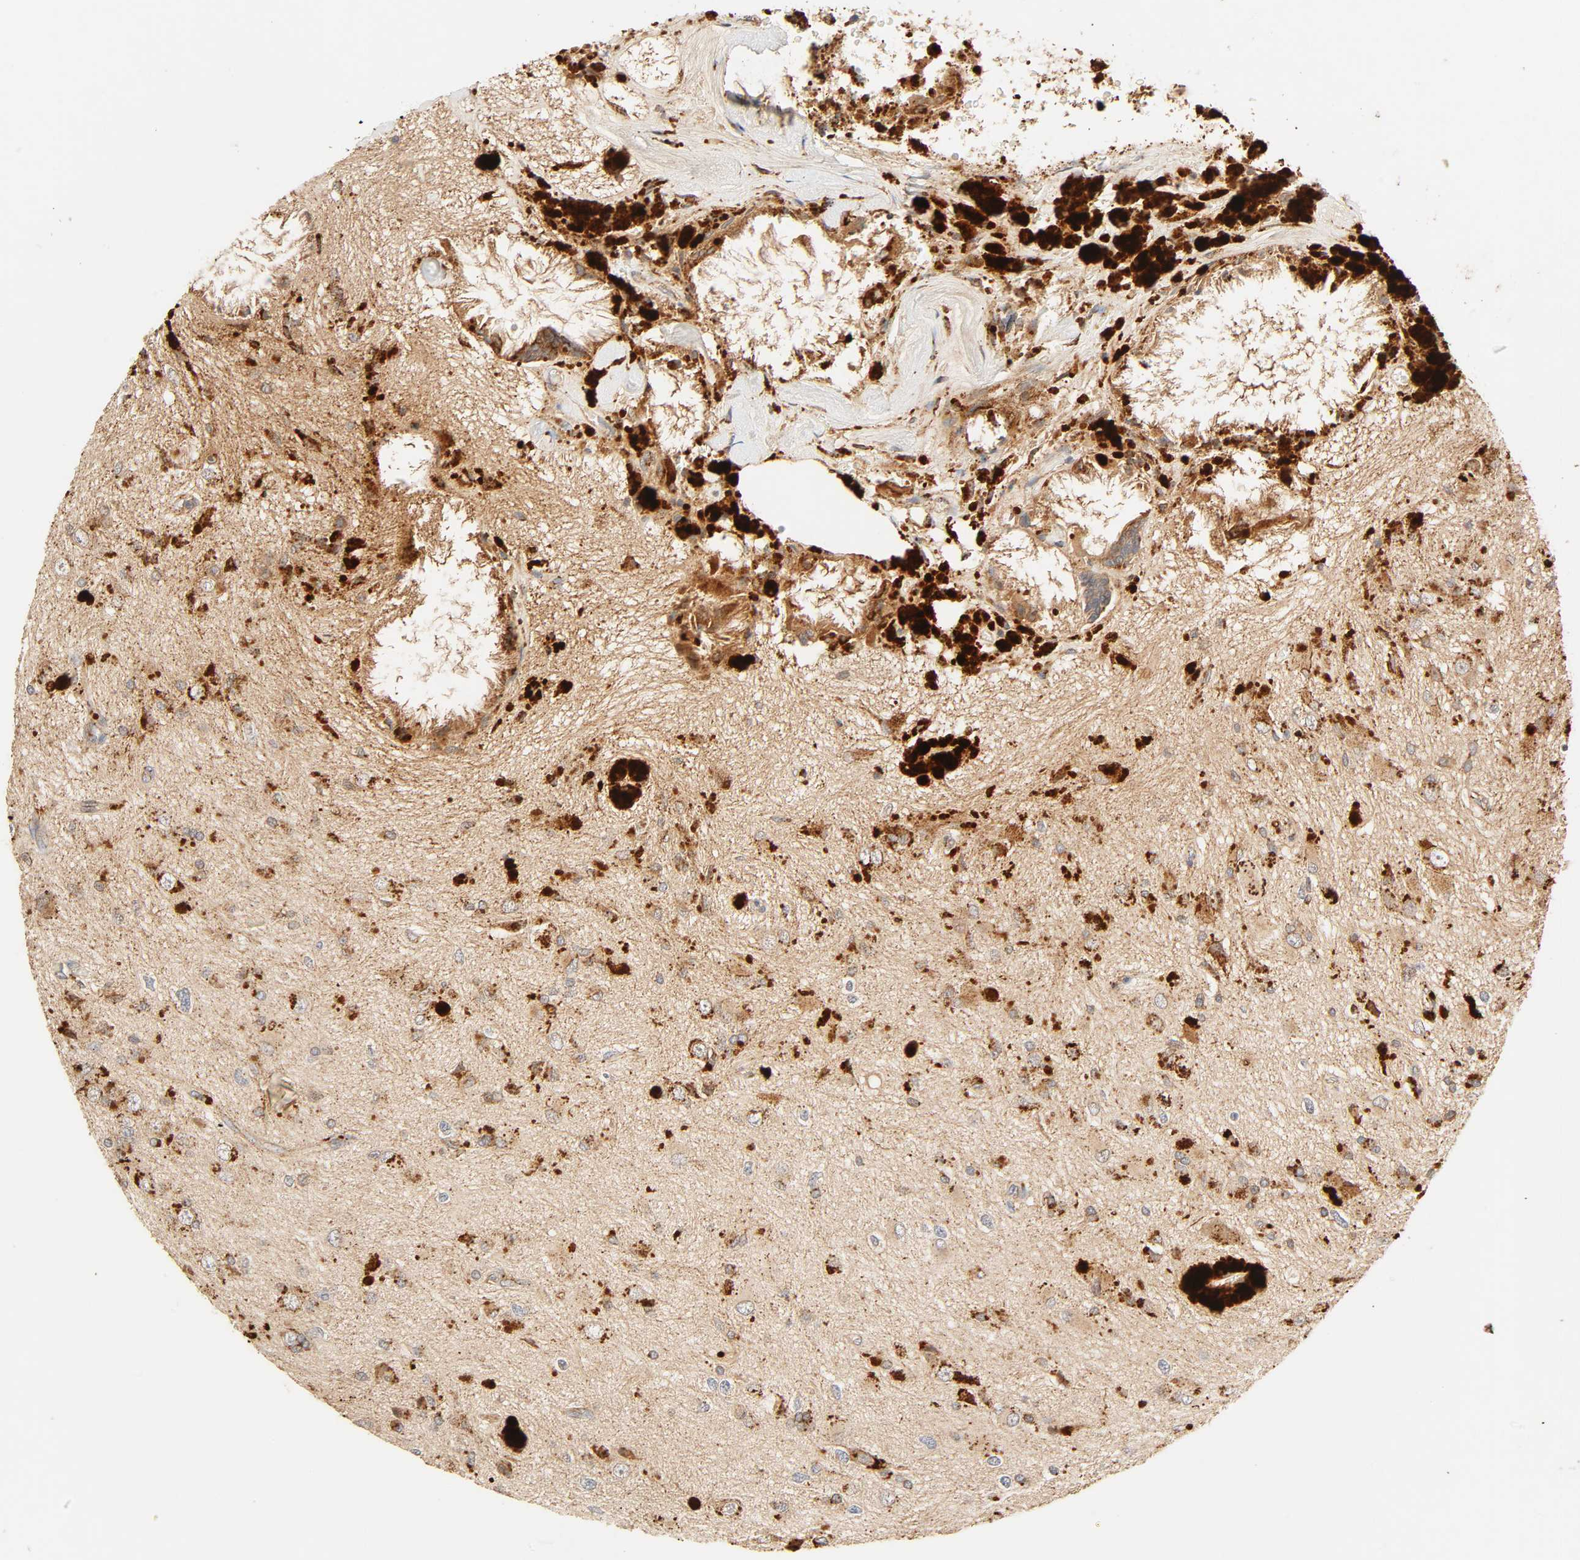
{"staining": {"intensity": "strong", "quantity": ">75%", "location": "cytoplasmic/membranous"}, "tissue": "glioma", "cell_type": "Tumor cells", "image_type": "cancer", "snomed": [{"axis": "morphology", "description": "Glioma, malignant, High grade"}, {"axis": "topography", "description": "Brain"}], "caption": "An image showing strong cytoplasmic/membranous positivity in about >75% of tumor cells in glioma, as visualized by brown immunohistochemical staining.", "gene": "MAPK6", "patient": {"sex": "male", "age": 47}}